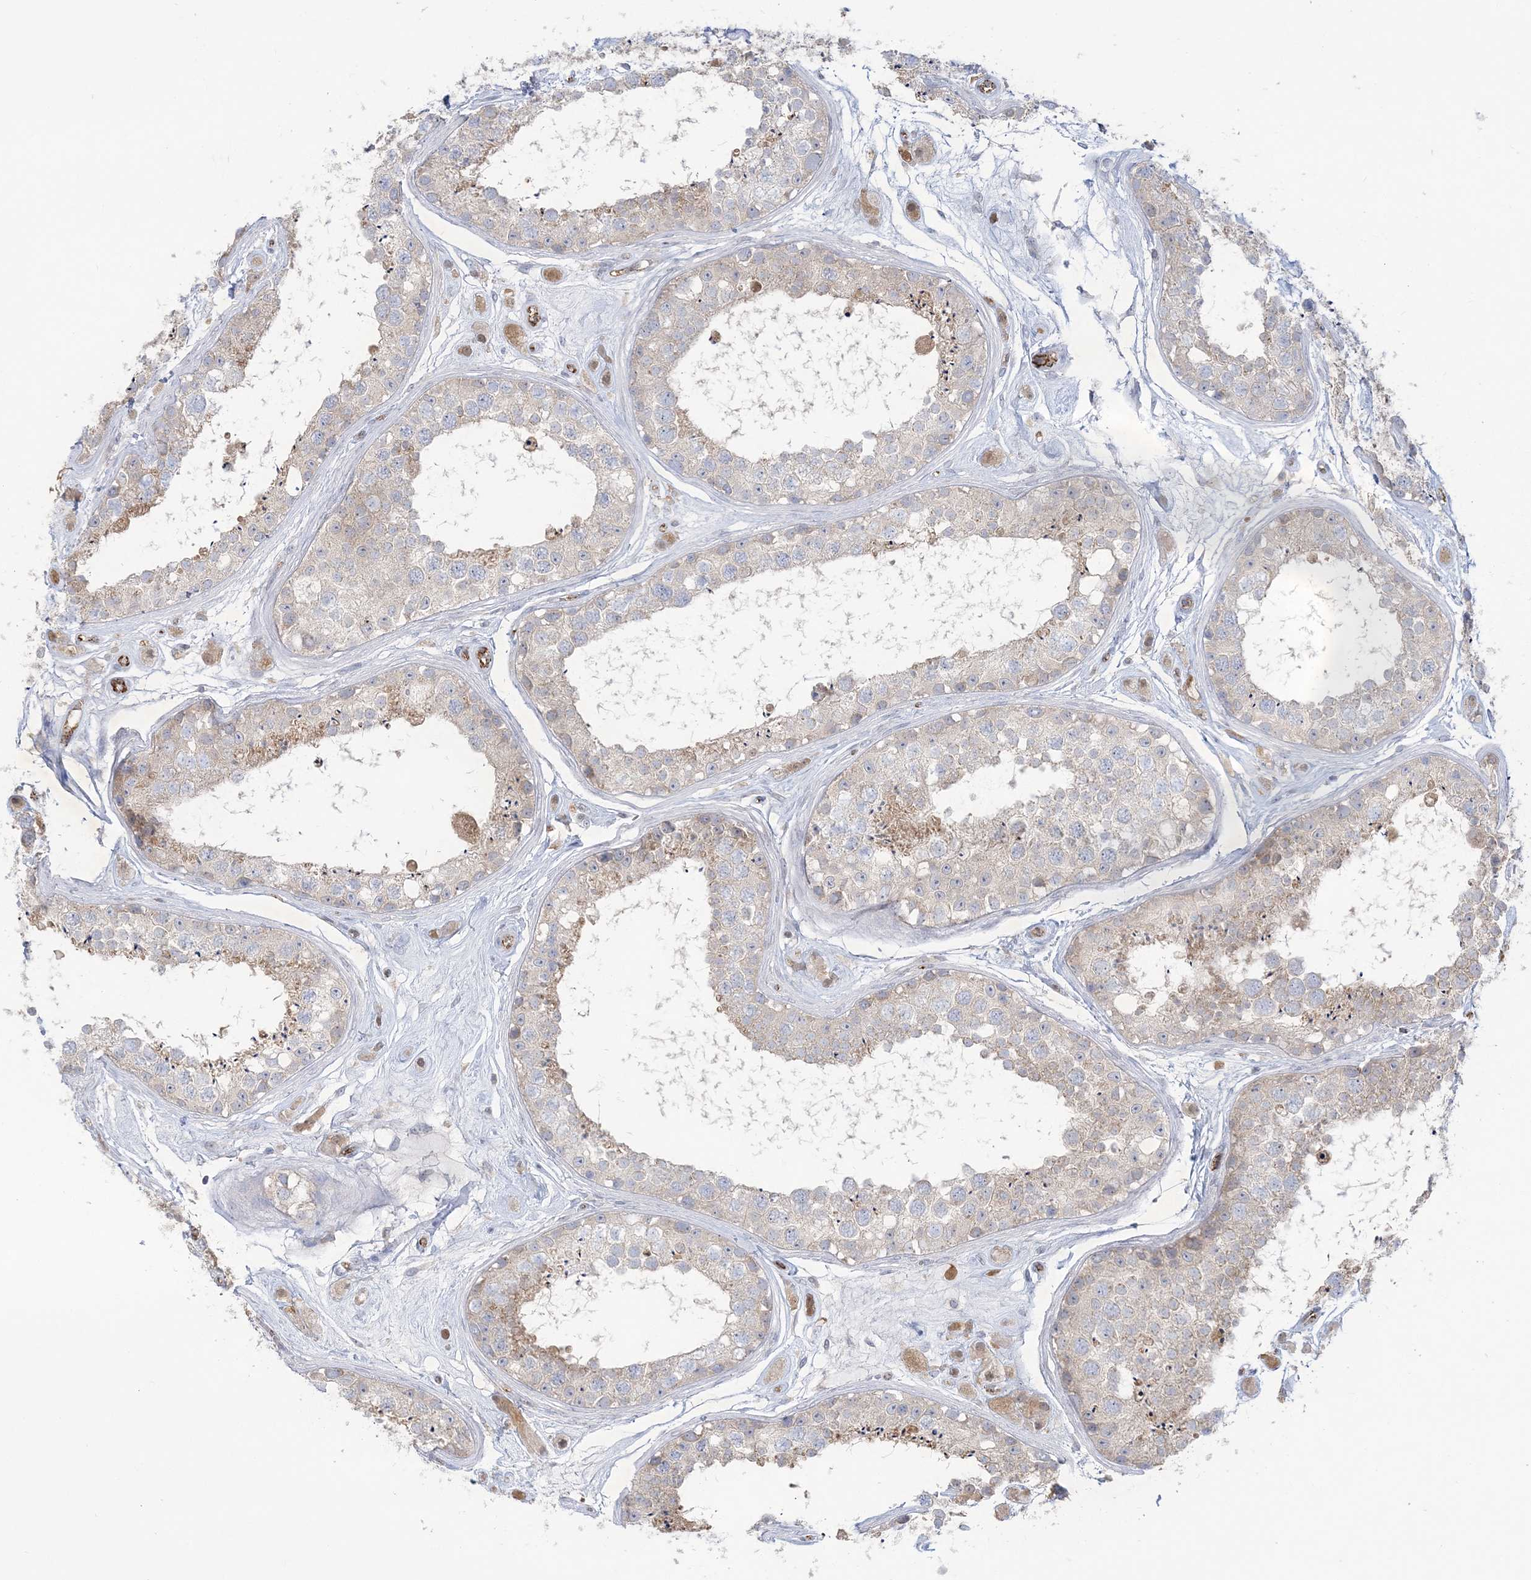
{"staining": {"intensity": "weak", "quantity": "<25%", "location": "cytoplasmic/membranous"}, "tissue": "testis", "cell_type": "Cells in seminiferous ducts", "image_type": "normal", "snomed": [{"axis": "morphology", "description": "Normal tissue, NOS"}, {"axis": "topography", "description": "Testis"}], "caption": "IHC of benign human testis shows no positivity in cells in seminiferous ducts.", "gene": "INPP1", "patient": {"sex": "male", "age": 25}}